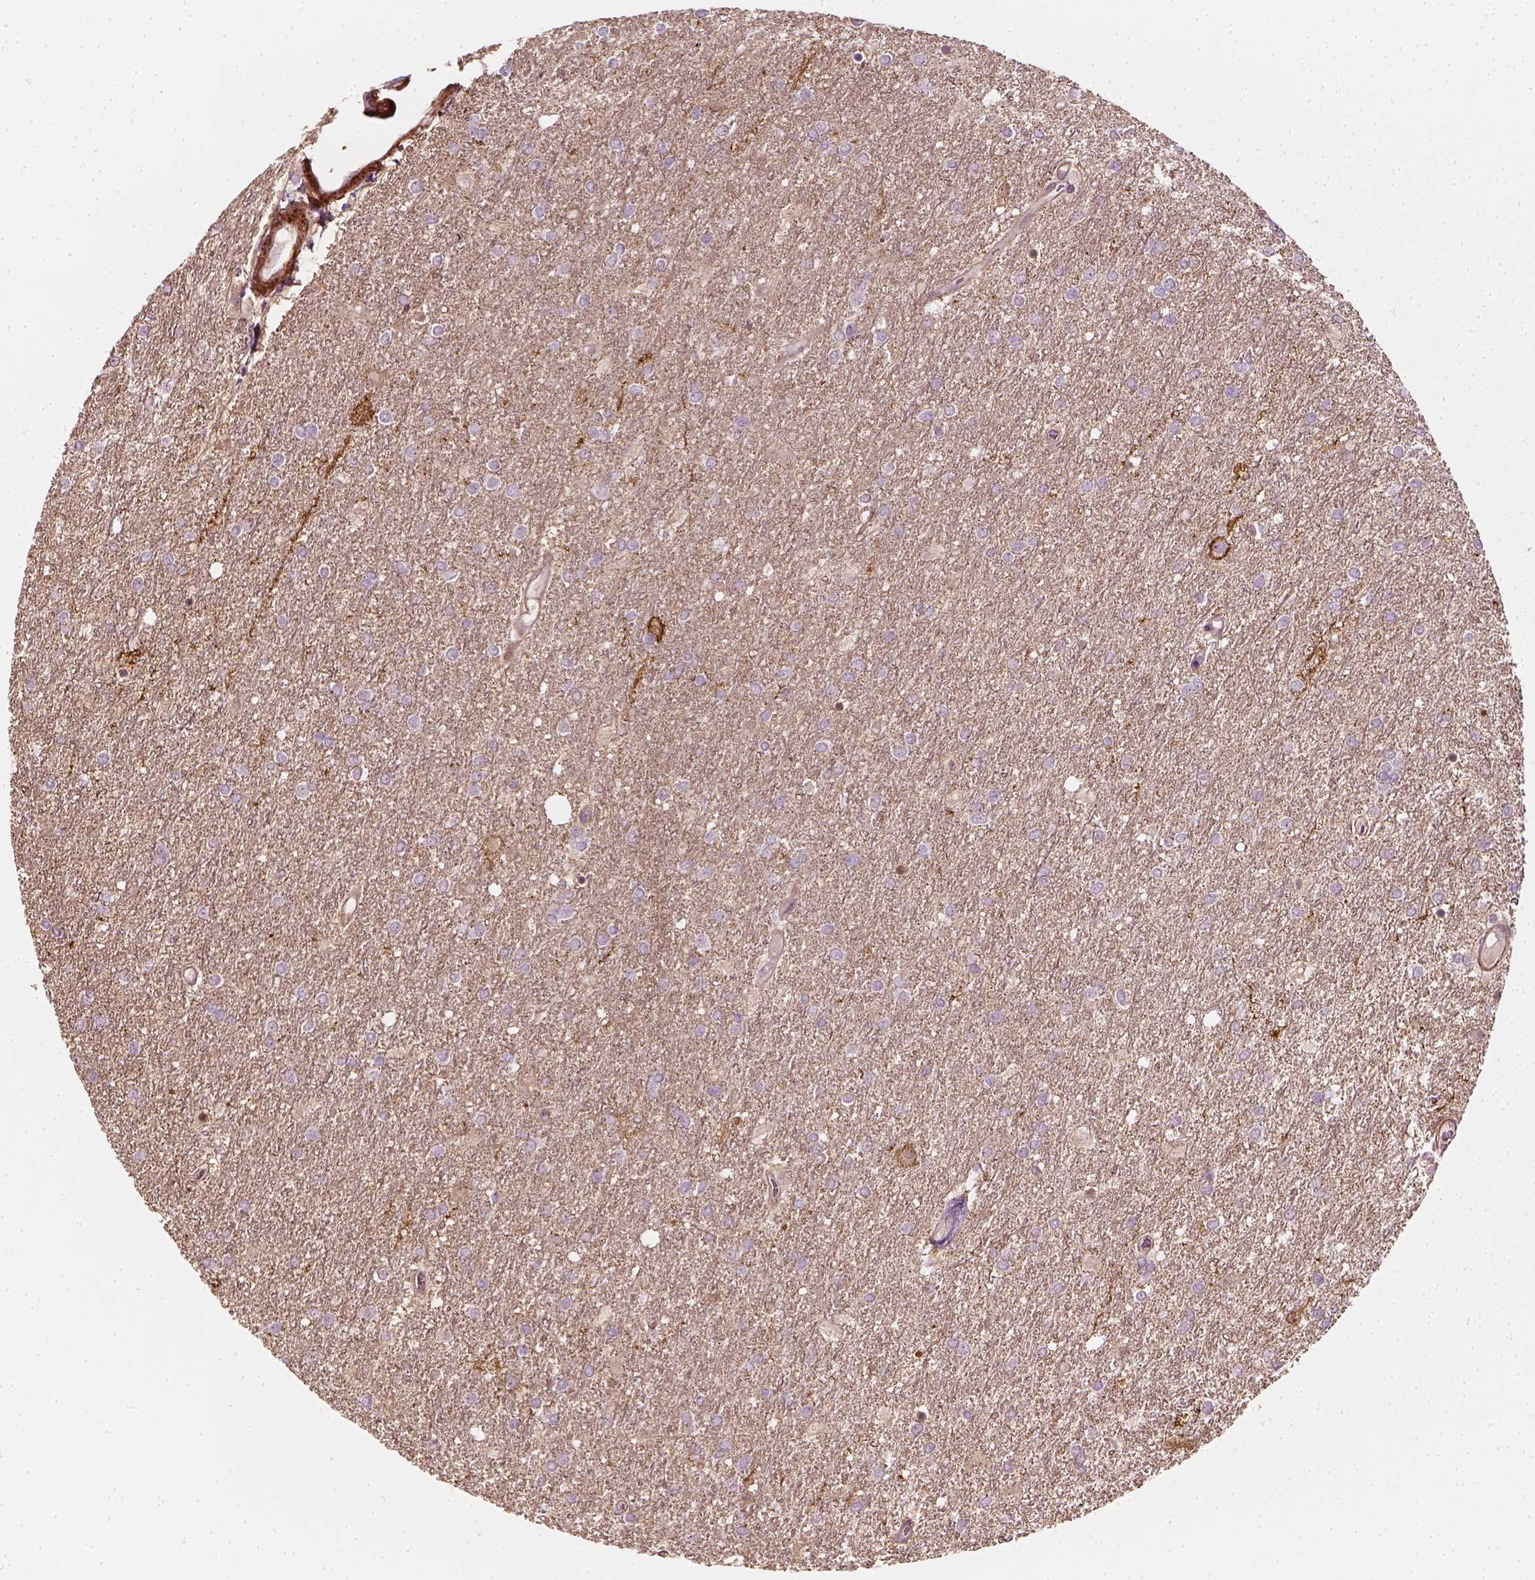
{"staining": {"intensity": "negative", "quantity": "none", "location": "none"}, "tissue": "glioma", "cell_type": "Tumor cells", "image_type": "cancer", "snomed": [{"axis": "morphology", "description": "Glioma, malignant, High grade"}, {"axis": "topography", "description": "Brain"}], "caption": "Glioma was stained to show a protein in brown. There is no significant staining in tumor cells. (Stains: DAB immunohistochemistry with hematoxylin counter stain, Microscopy: brightfield microscopy at high magnification).", "gene": "NPTN", "patient": {"sex": "female", "age": 61}}